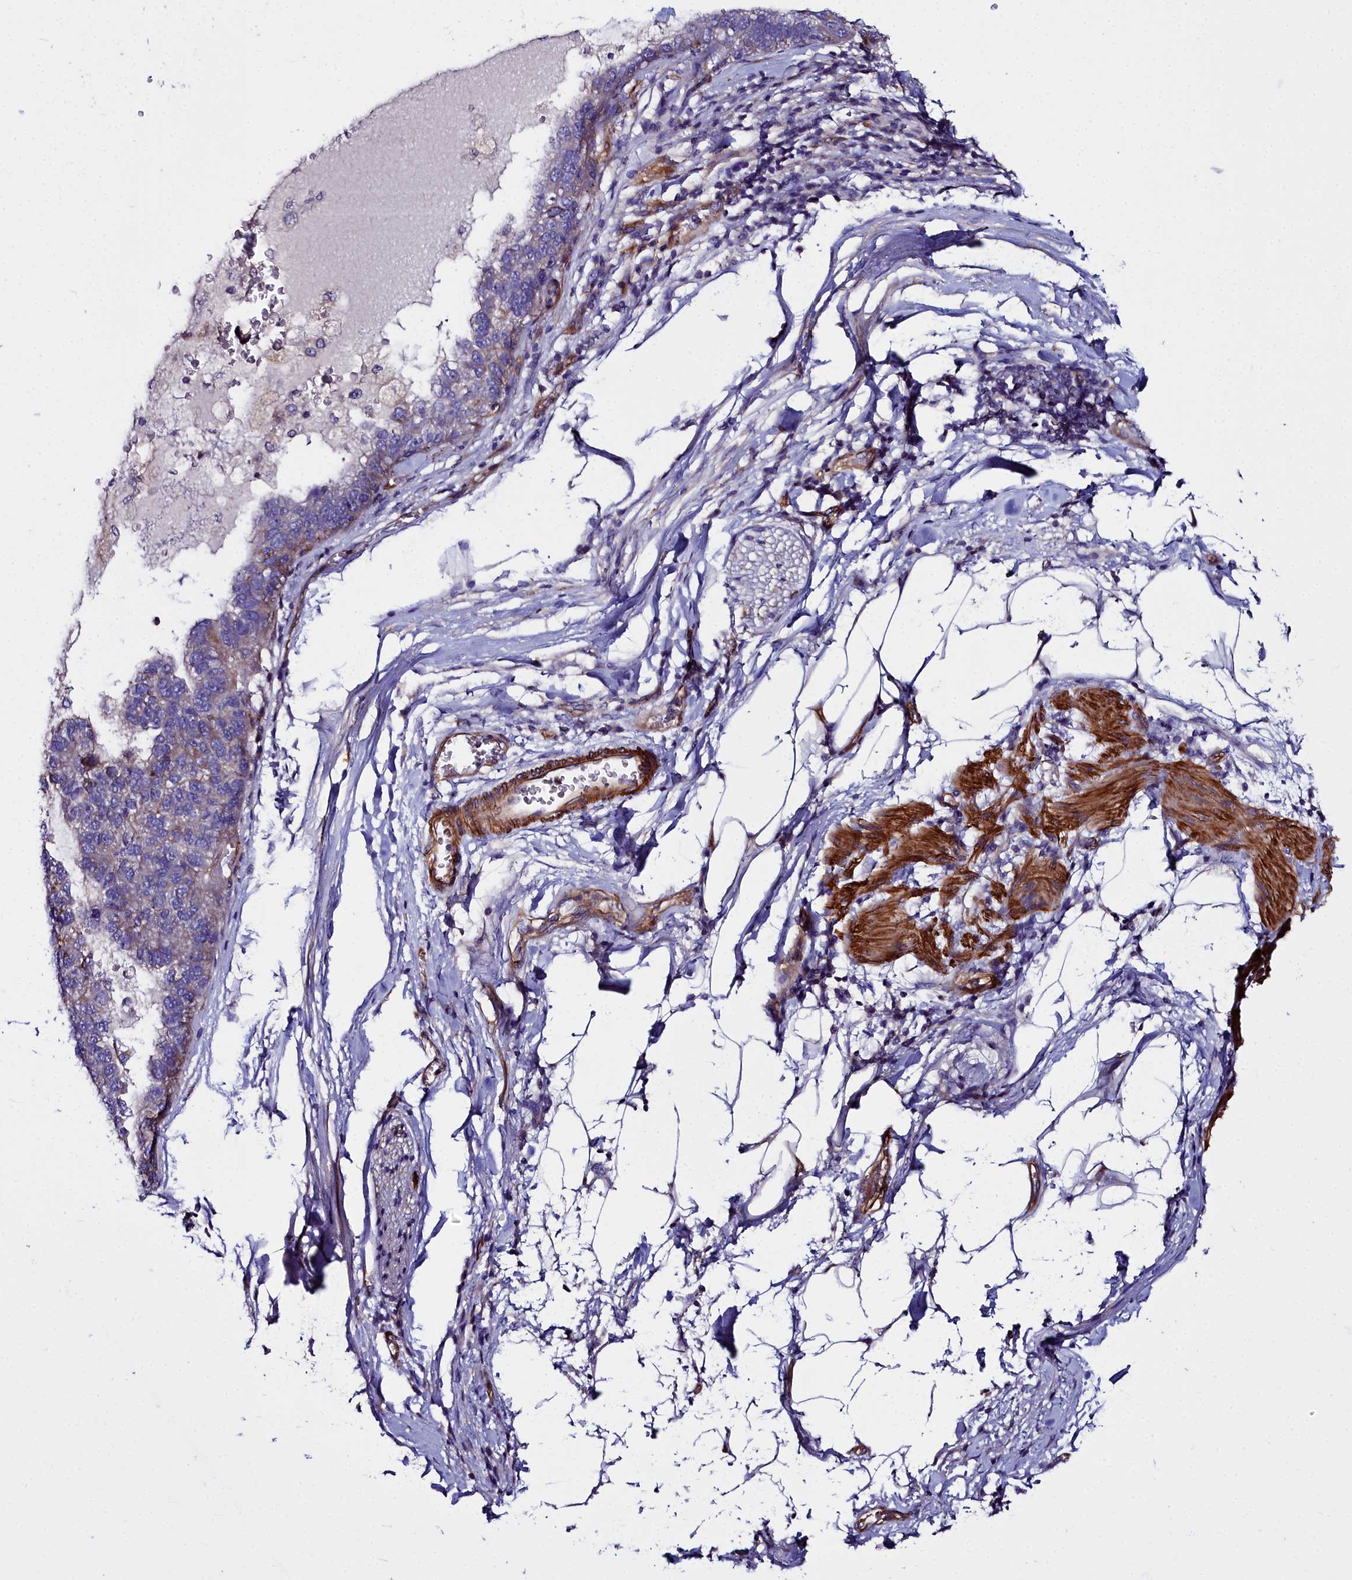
{"staining": {"intensity": "weak", "quantity": "<25%", "location": "cytoplasmic/membranous"}, "tissue": "pancreatic cancer", "cell_type": "Tumor cells", "image_type": "cancer", "snomed": [{"axis": "morphology", "description": "Adenocarcinoma, NOS"}, {"axis": "topography", "description": "Pancreas"}], "caption": "This is an IHC image of human pancreatic cancer (adenocarcinoma). There is no expression in tumor cells.", "gene": "FADS3", "patient": {"sex": "female", "age": 61}}